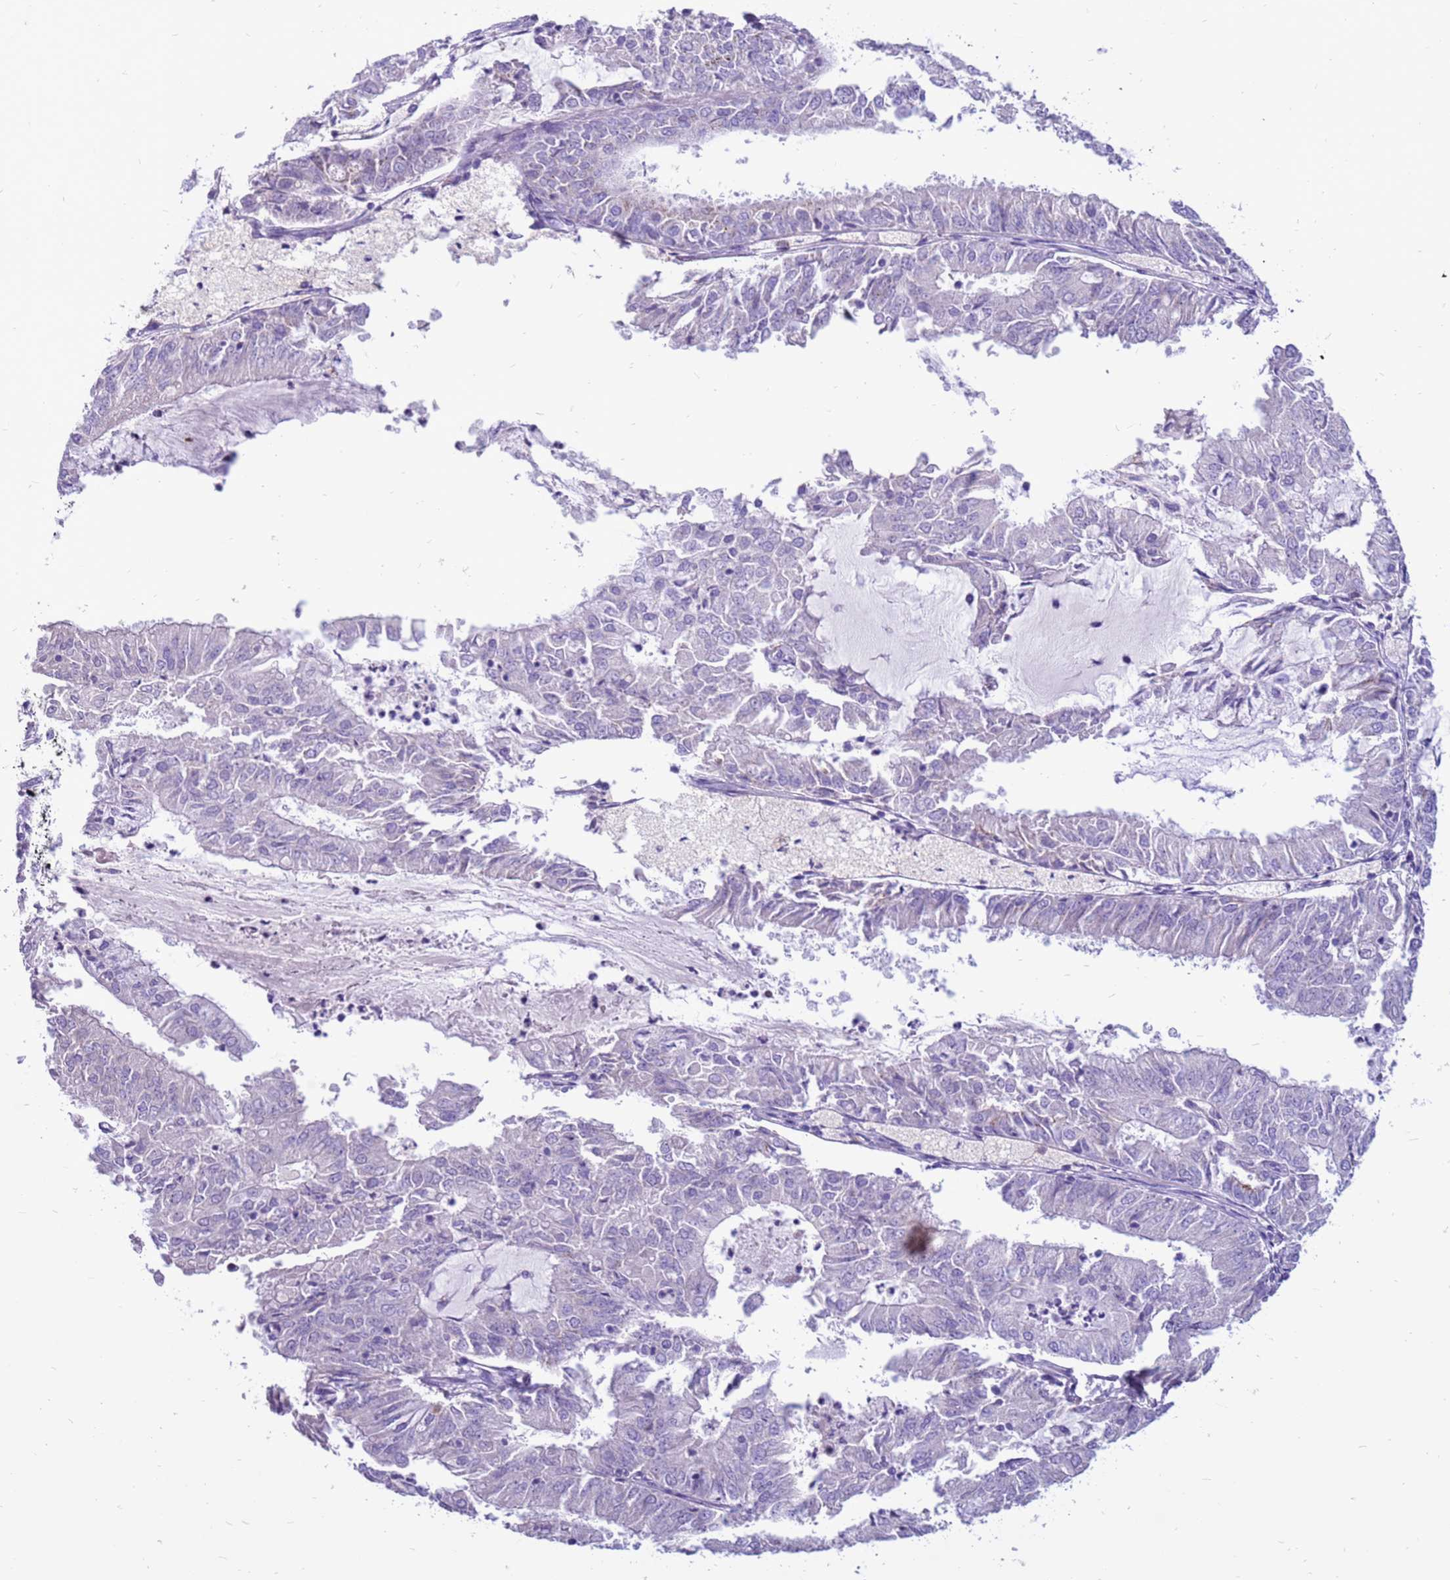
{"staining": {"intensity": "negative", "quantity": "none", "location": "none"}, "tissue": "endometrial cancer", "cell_type": "Tumor cells", "image_type": "cancer", "snomed": [{"axis": "morphology", "description": "Adenocarcinoma, NOS"}, {"axis": "topography", "description": "Endometrium"}], "caption": "An image of endometrial cancer stained for a protein reveals no brown staining in tumor cells.", "gene": "PDE10A", "patient": {"sex": "female", "age": 57}}